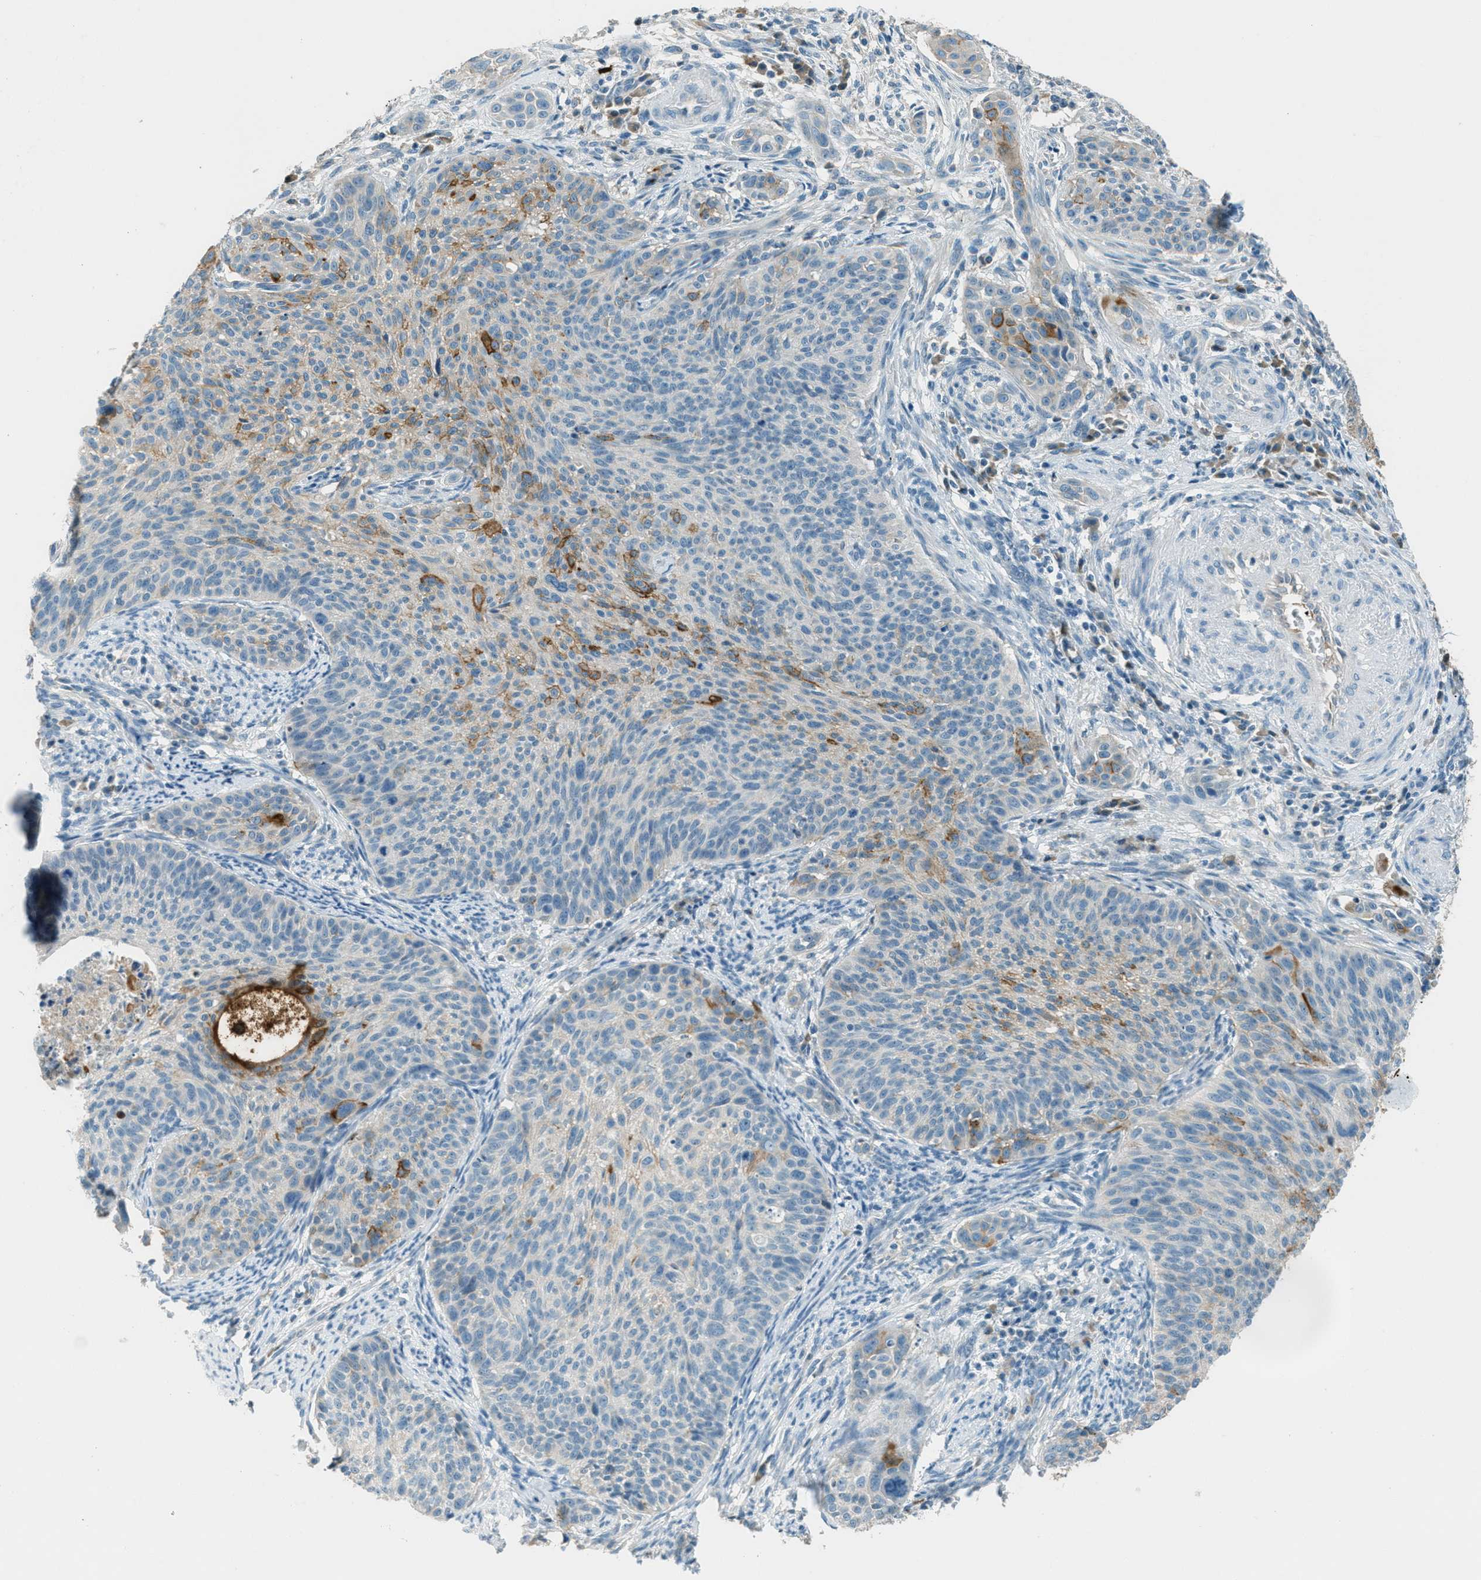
{"staining": {"intensity": "moderate", "quantity": "<25%", "location": "cytoplasmic/membranous"}, "tissue": "cervical cancer", "cell_type": "Tumor cells", "image_type": "cancer", "snomed": [{"axis": "morphology", "description": "Squamous cell carcinoma, NOS"}, {"axis": "topography", "description": "Cervix"}], "caption": "Protein analysis of squamous cell carcinoma (cervical) tissue displays moderate cytoplasmic/membranous expression in about <25% of tumor cells.", "gene": "MSLN", "patient": {"sex": "female", "age": 70}}